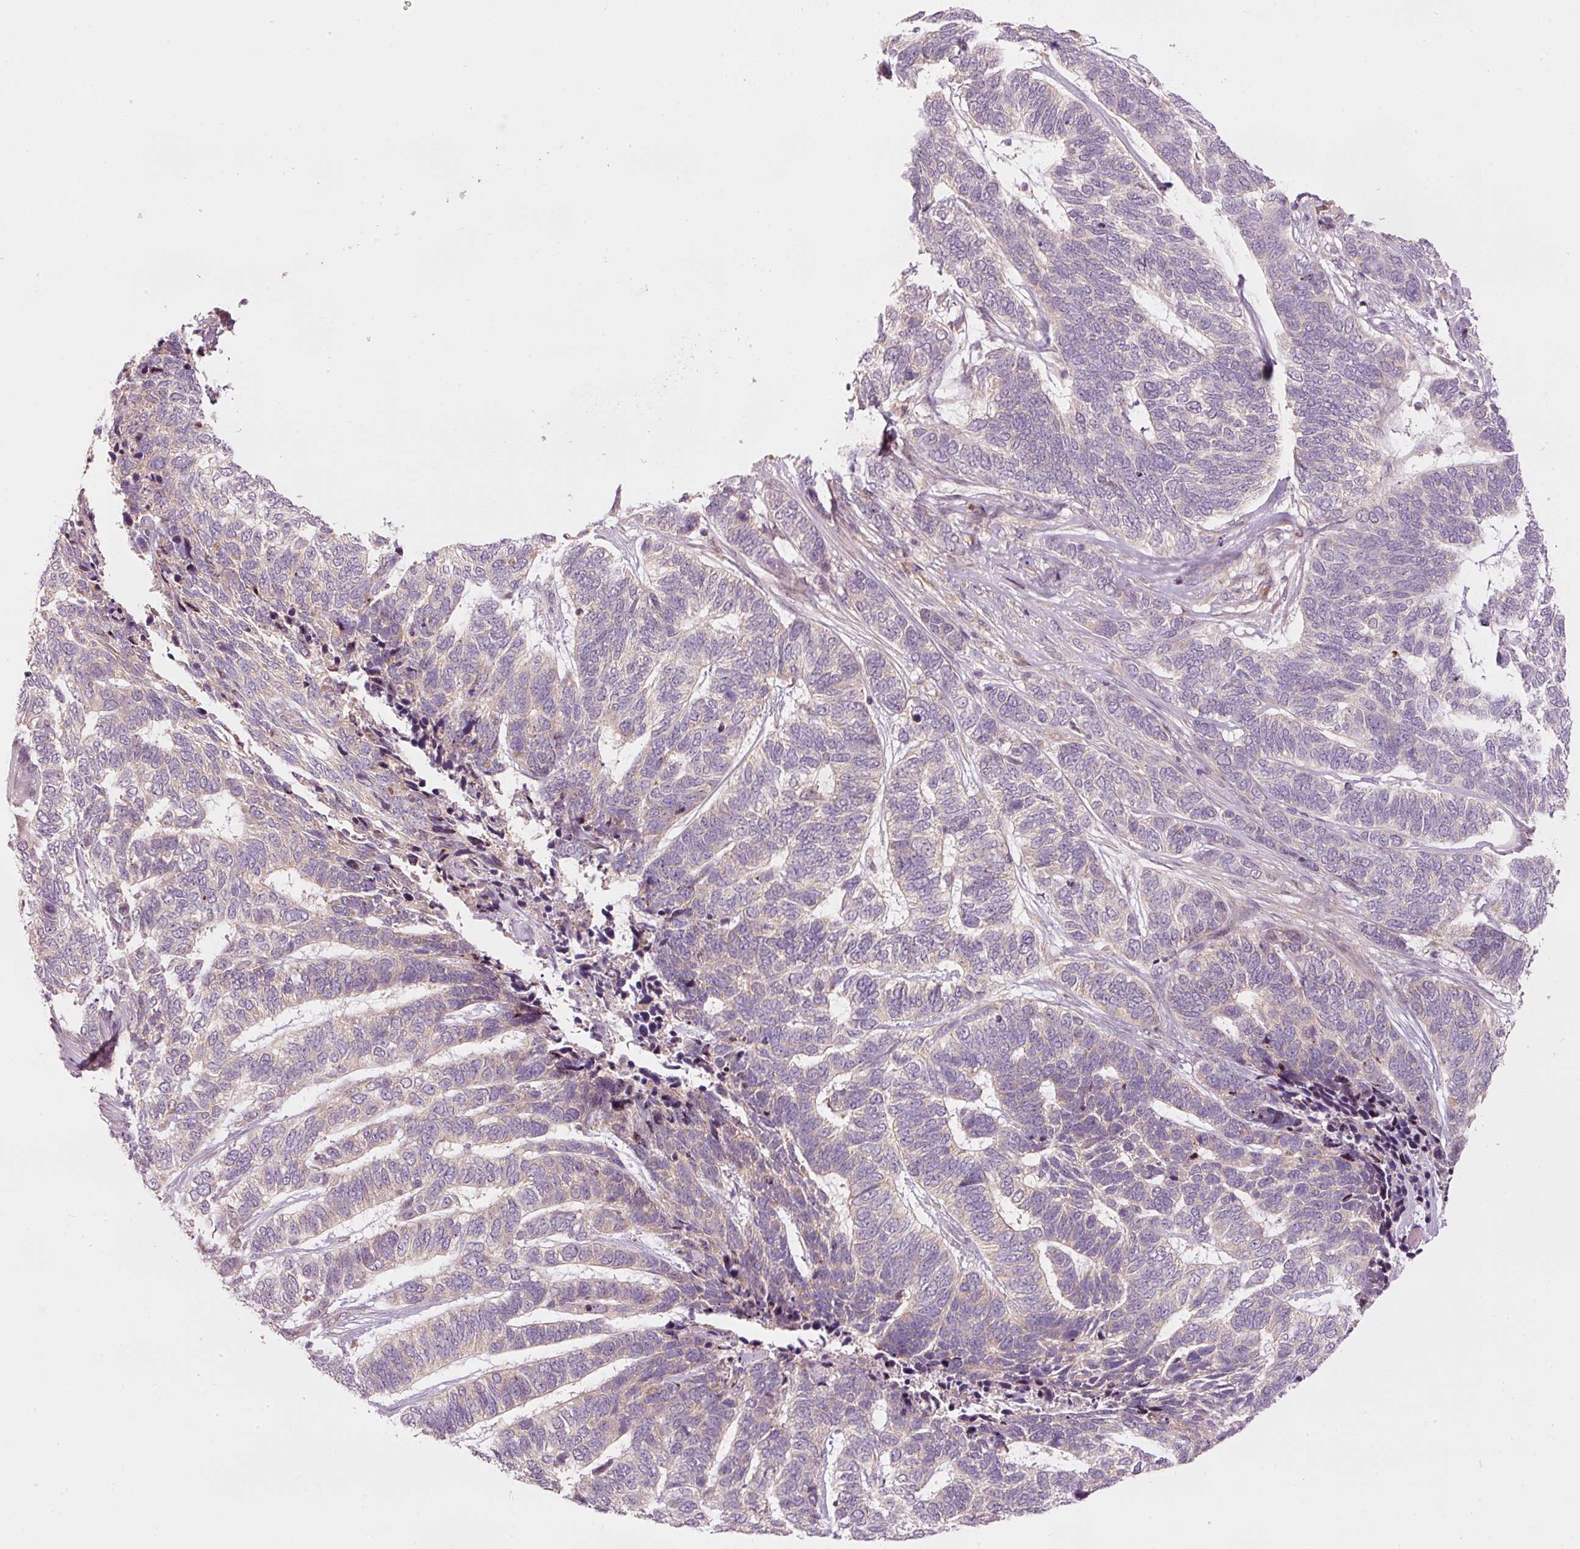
{"staining": {"intensity": "weak", "quantity": "<25%", "location": "cytoplasmic/membranous"}, "tissue": "skin cancer", "cell_type": "Tumor cells", "image_type": "cancer", "snomed": [{"axis": "morphology", "description": "Basal cell carcinoma"}, {"axis": "topography", "description": "Skin"}], "caption": "This is a photomicrograph of IHC staining of skin basal cell carcinoma, which shows no expression in tumor cells.", "gene": "MAP10", "patient": {"sex": "female", "age": 65}}